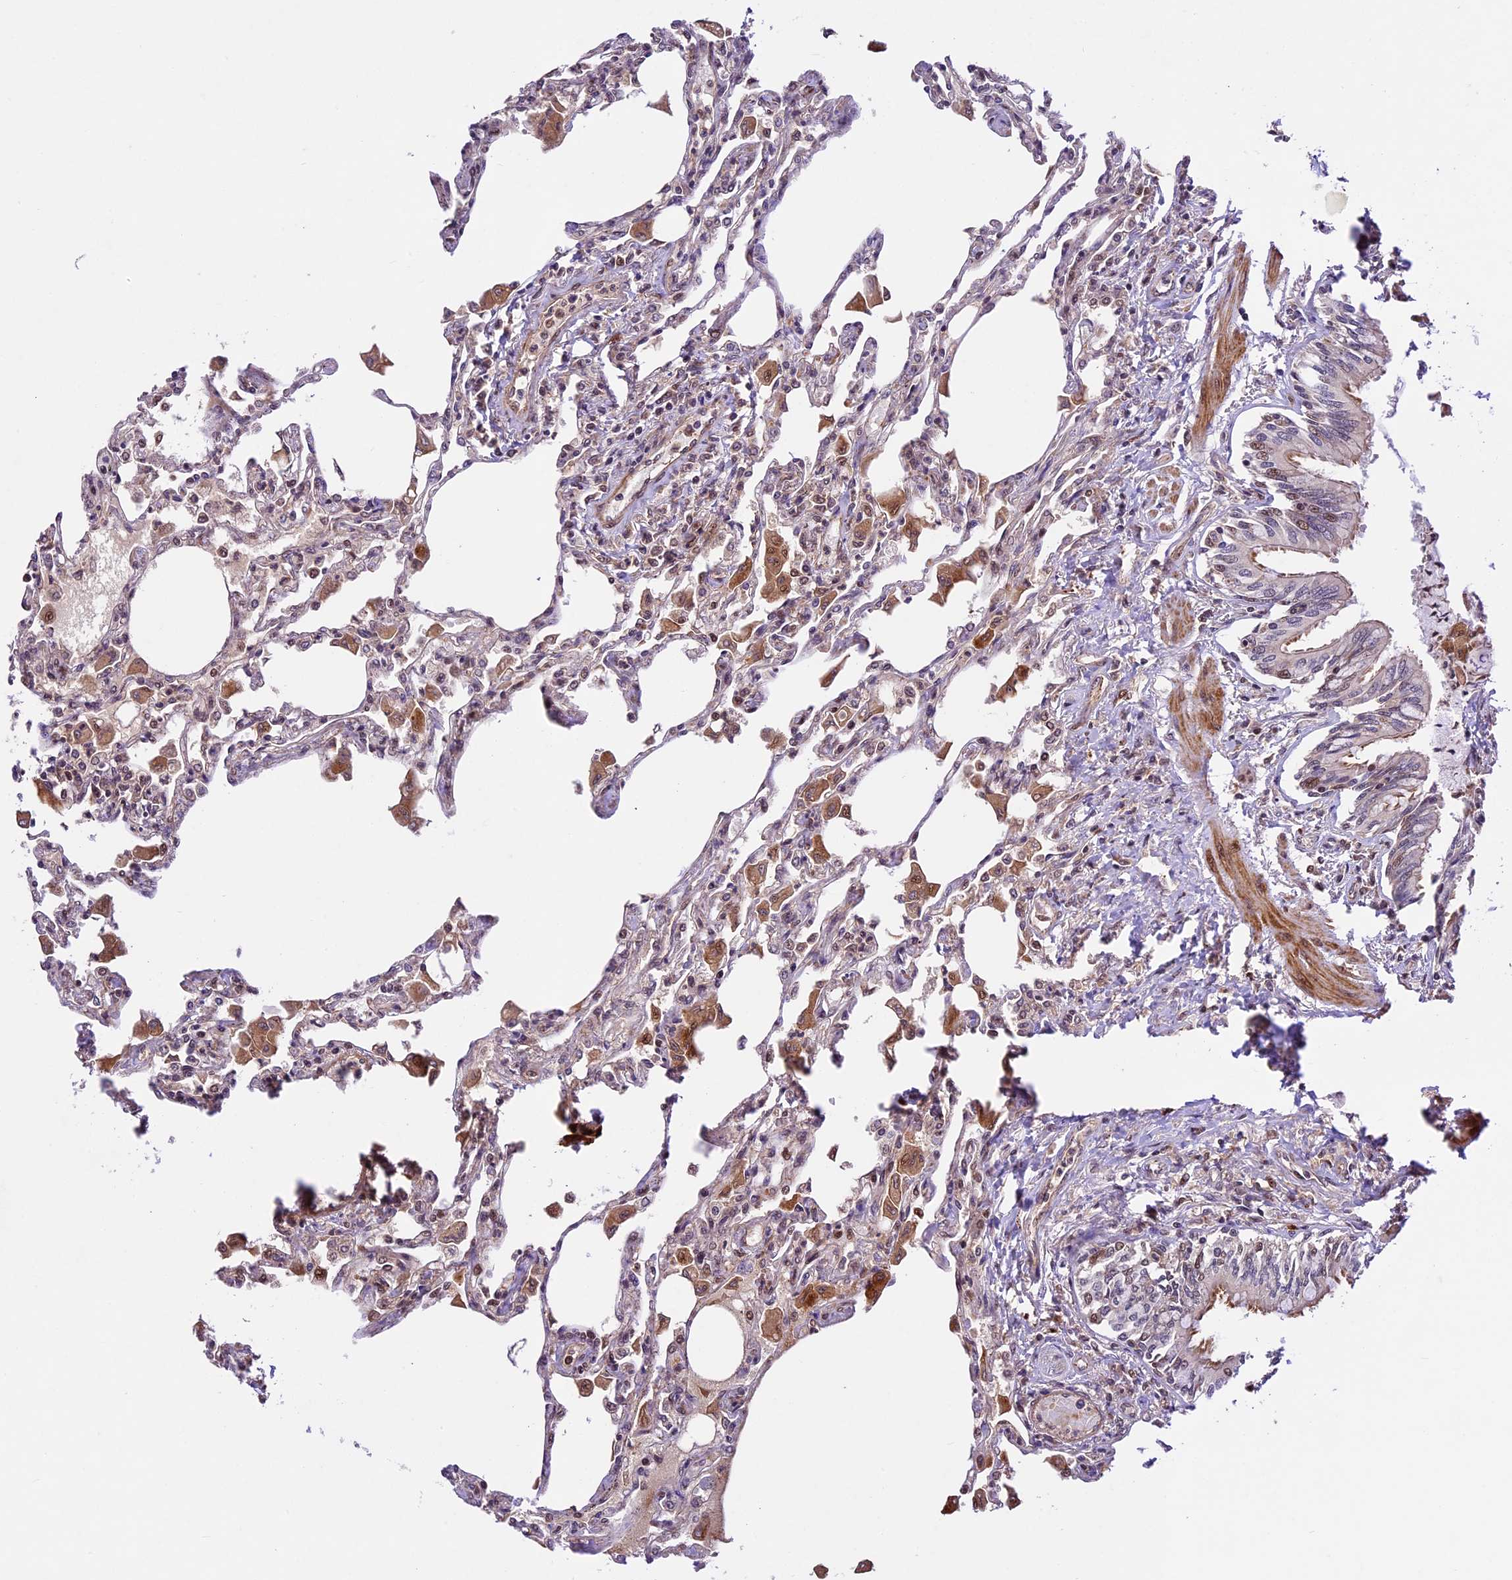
{"staining": {"intensity": "moderate", "quantity": "<25%", "location": "cytoplasmic/membranous,nuclear"}, "tissue": "lung", "cell_type": "Alveolar cells", "image_type": "normal", "snomed": [{"axis": "morphology", "description": "Normal tissue, NOS"}, {"axis": "topography", "description": "Bronchus"}, {"axis": "topography", "description": "Lung"}], "caption": "This histopathology image reveals immunohistochemistry staining of normal human lung, with low moderate cytoplasmic/membranous,nuclear staining in about <25% of alveolar cells.", "gene": "DHX38", "patient": {"sex": "female", "age": 49}}